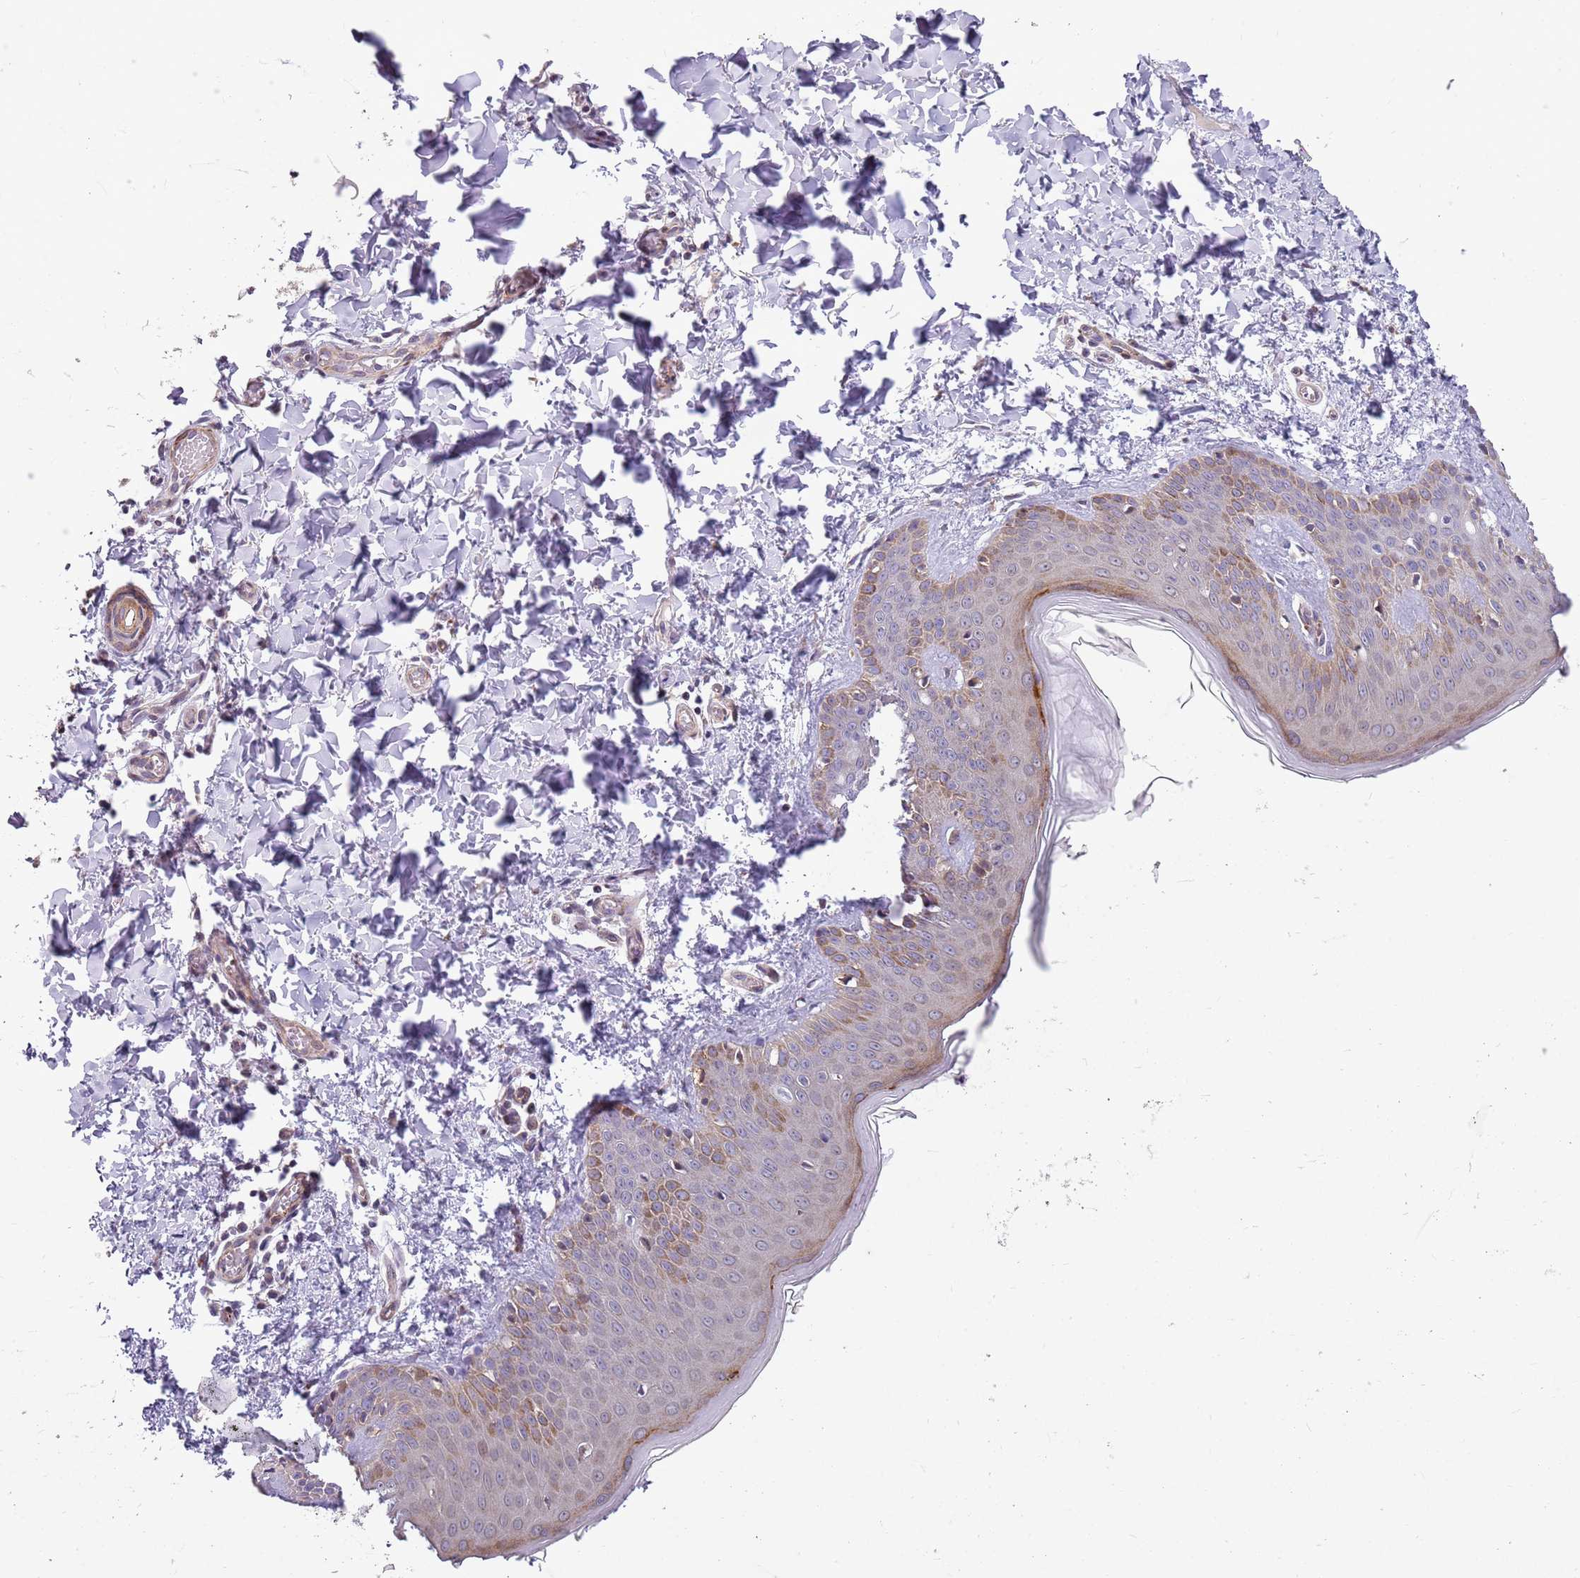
{"staining": {"intensity": "weak", "quantity": "<25%", "location": "cytoplasmic/membranous"}, "tissue": "skin", "cell_type": "Fibroblasts", "image_type": "normal", "snomed": [{"axis": "morphology", "description": "Normal tissue, NOS"}, {"axis": "topography", "description": "Skin"}], "caption": "The histopathology image reveals no significant staining in fibroblasts of skin. (Stains: DAB IHC with hematoxylin counter stain, Microscopy: brightfield microscopy at high magnification).", "gene": "PVRIG", "patient": {"sex": "male", "age": 36}}